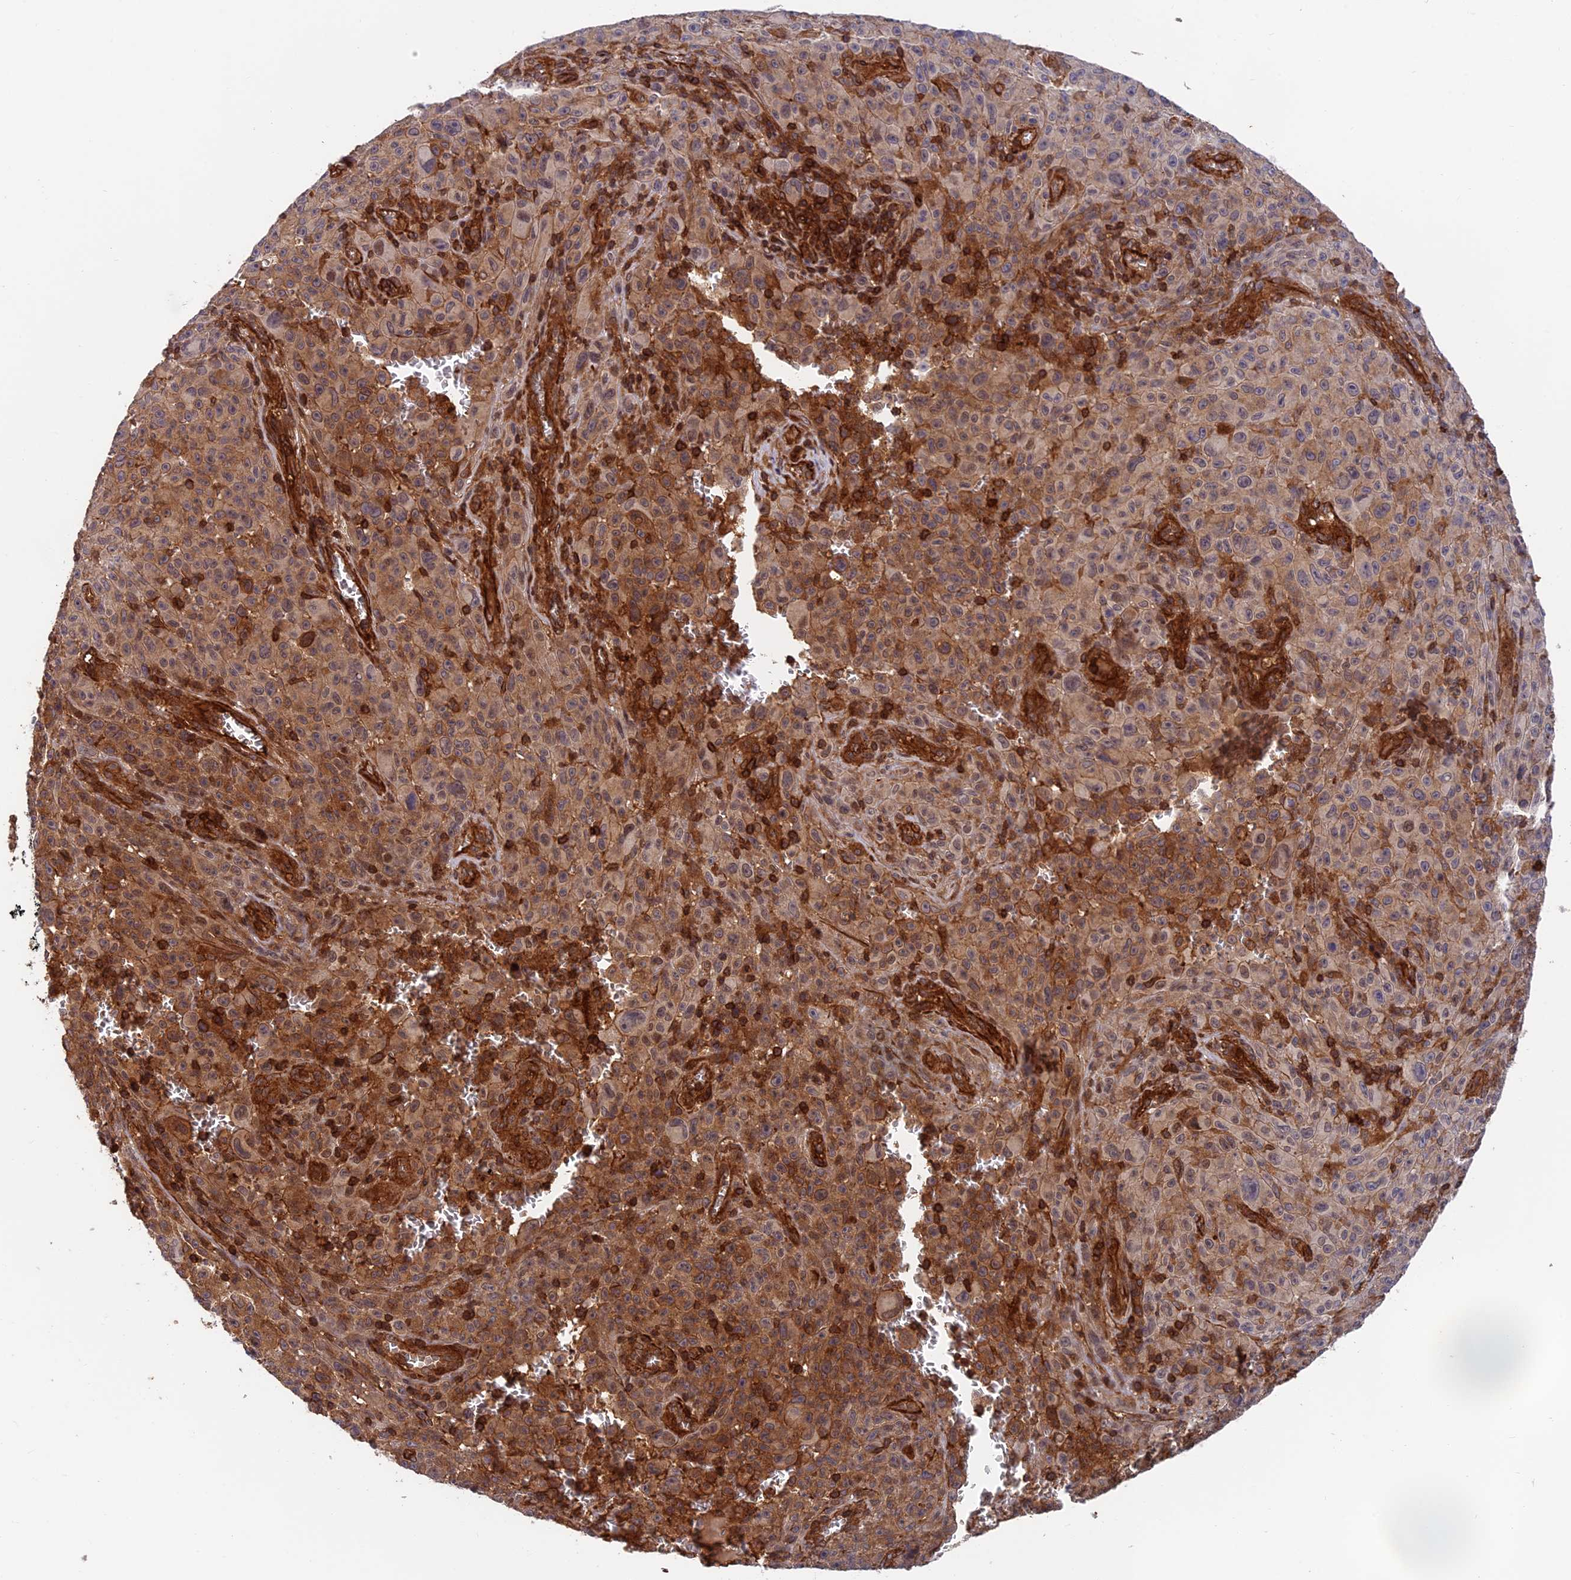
{"staining": {"intensity": "moderate", "quantity": ">75%", "location": "cytoplasmic/membranous"}, "tissue": "melanoma", "cell_type": "Tumor cells", "image_type": "cancer", "snomed": [{"axis": "morphology", "description": "Malignant melanoma, NOS"}, {"axis": "topography", "description": "Skin"}], "caption": "This image displays immunohistochemistry (IHC) staining of human malignant melanoma, with medium moderate cytoplasmic/membranous staining in approximately >75% of tumor cells.", "gene": "OSBPL1A", "patient": {"sex": "female", "age": 82}}